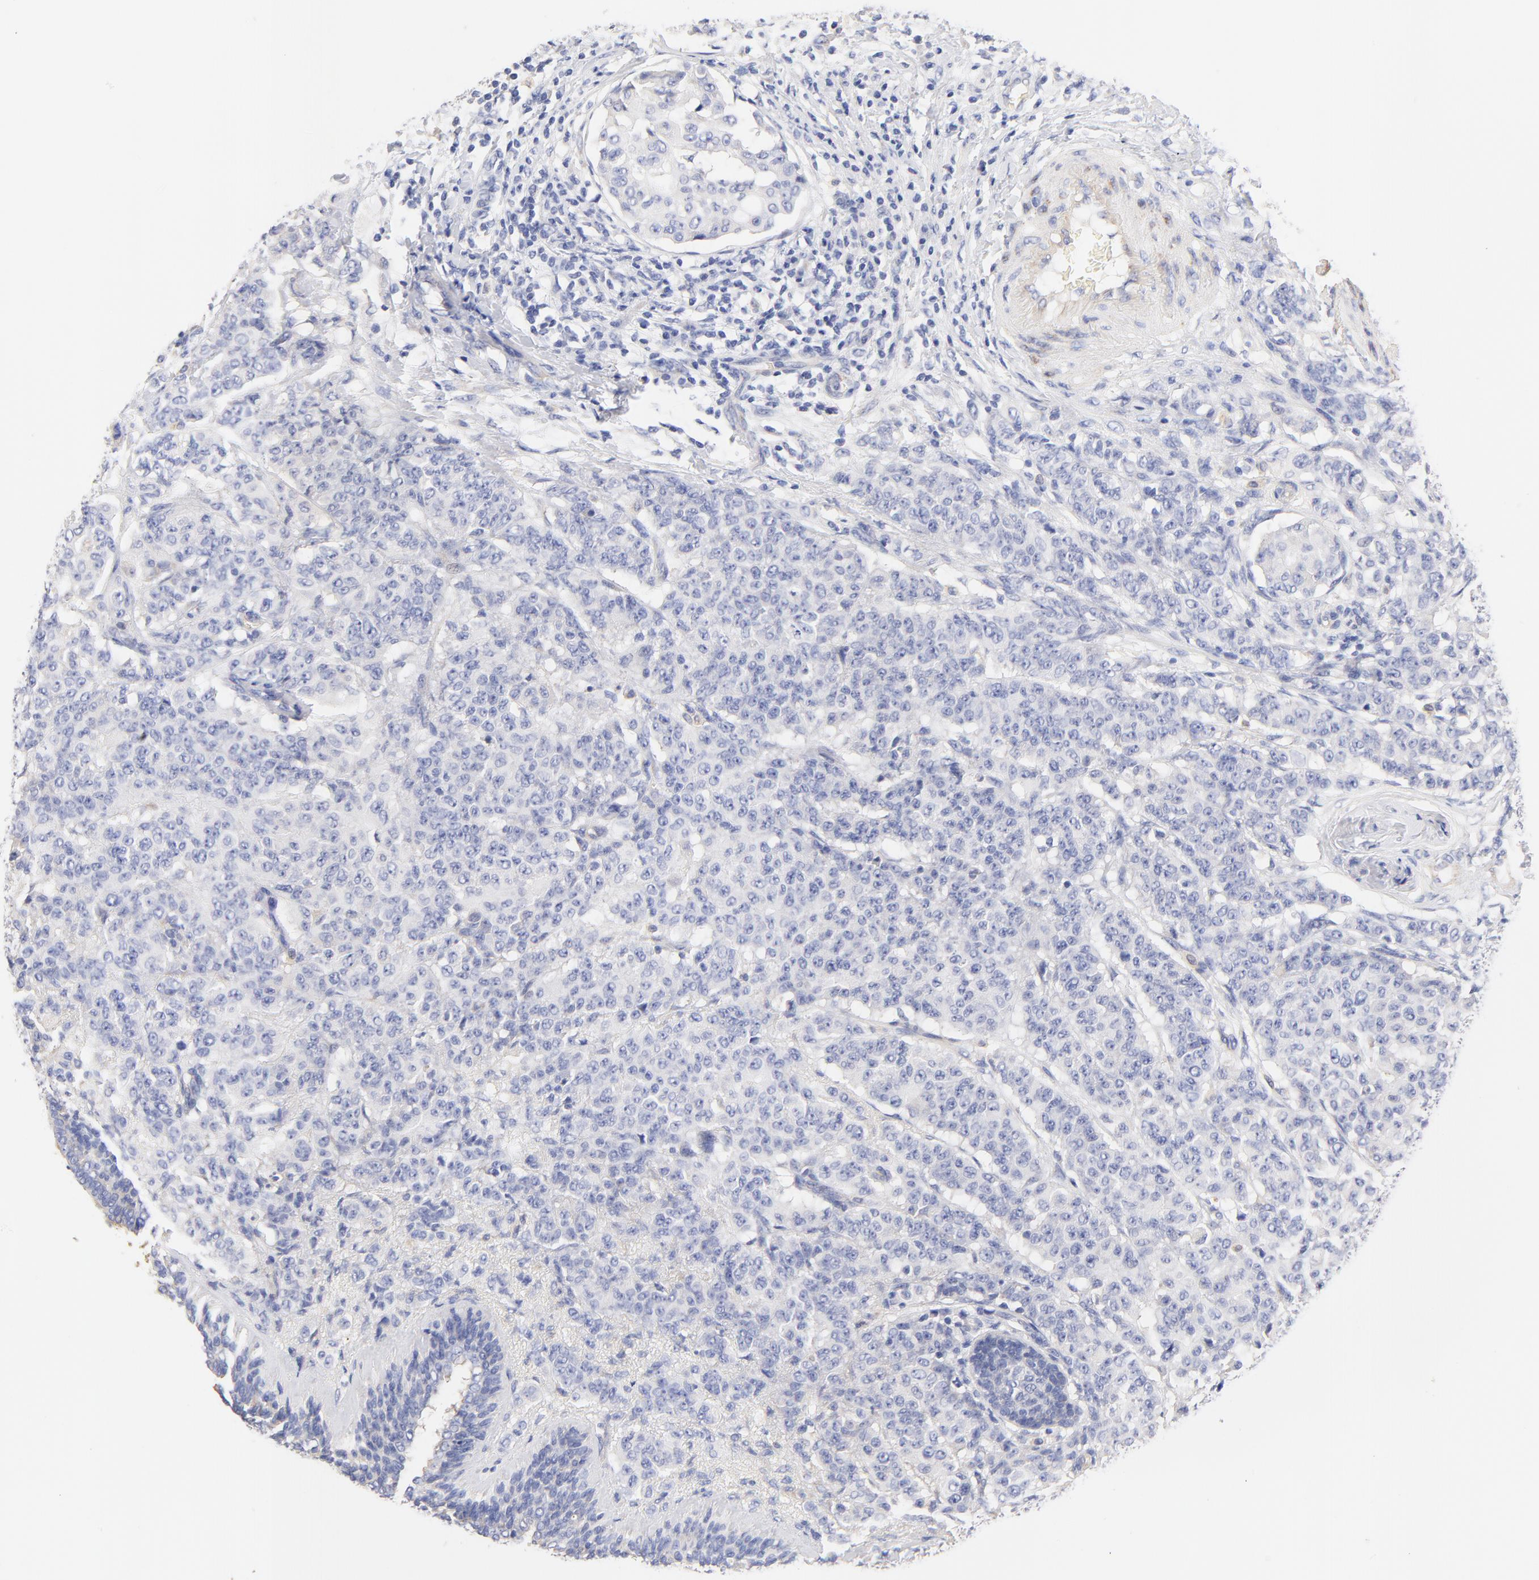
{"staining": {"intensity": "negative", "quantity": "none", "location": "none"}, "tissue": "breast cancer", "cell_type": "Tumor cells", "image_type": "cancer", "snomed": [{"axis": "morphology", "description": "Duct carcinoma"}, {"axis": "topography", "description": "Breast"}], "caption": "Tumor cells show no significant protein expression in breast invasive ductal carcinoma.", "gene": "HS3ST1", "patient": {"sex": "female", "age": 40}}